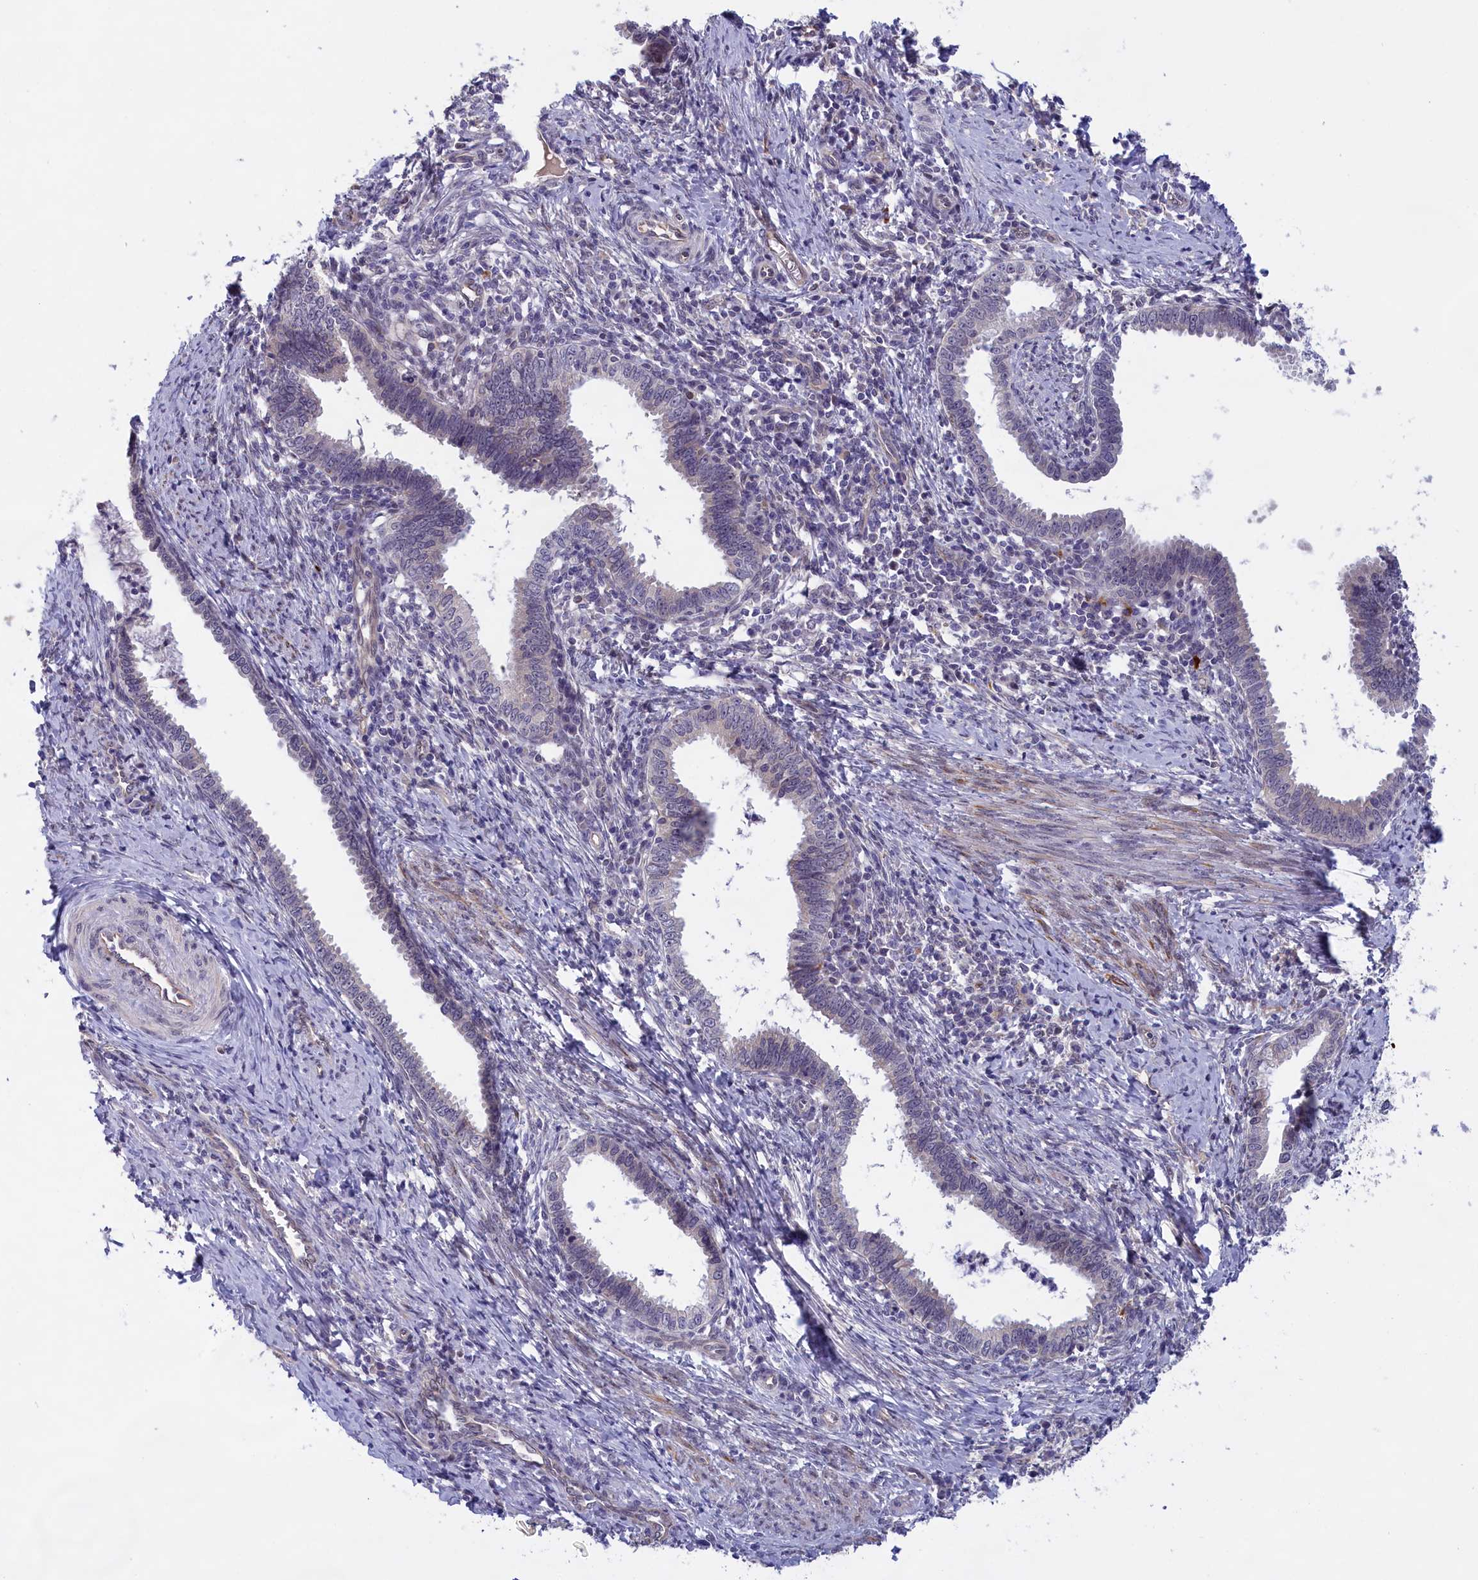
{"staining": {"intensity": "negative", "quantity": "none", "location": "none"}, "tissue": "cervical cancer", "cell_type": "Tumor cells", "image_type": "cancer", "snomed": [{"axis": "morphology", "description": "Adenocarcinoma, NOS"}, {"axis": "topography", "description": "Cervix"}], "caption": "The image displays no staining of tumor cells in cervical adenocarcinoma.", "gene": "IGFALS", "patient": {"sex": "female", "age": 36}}